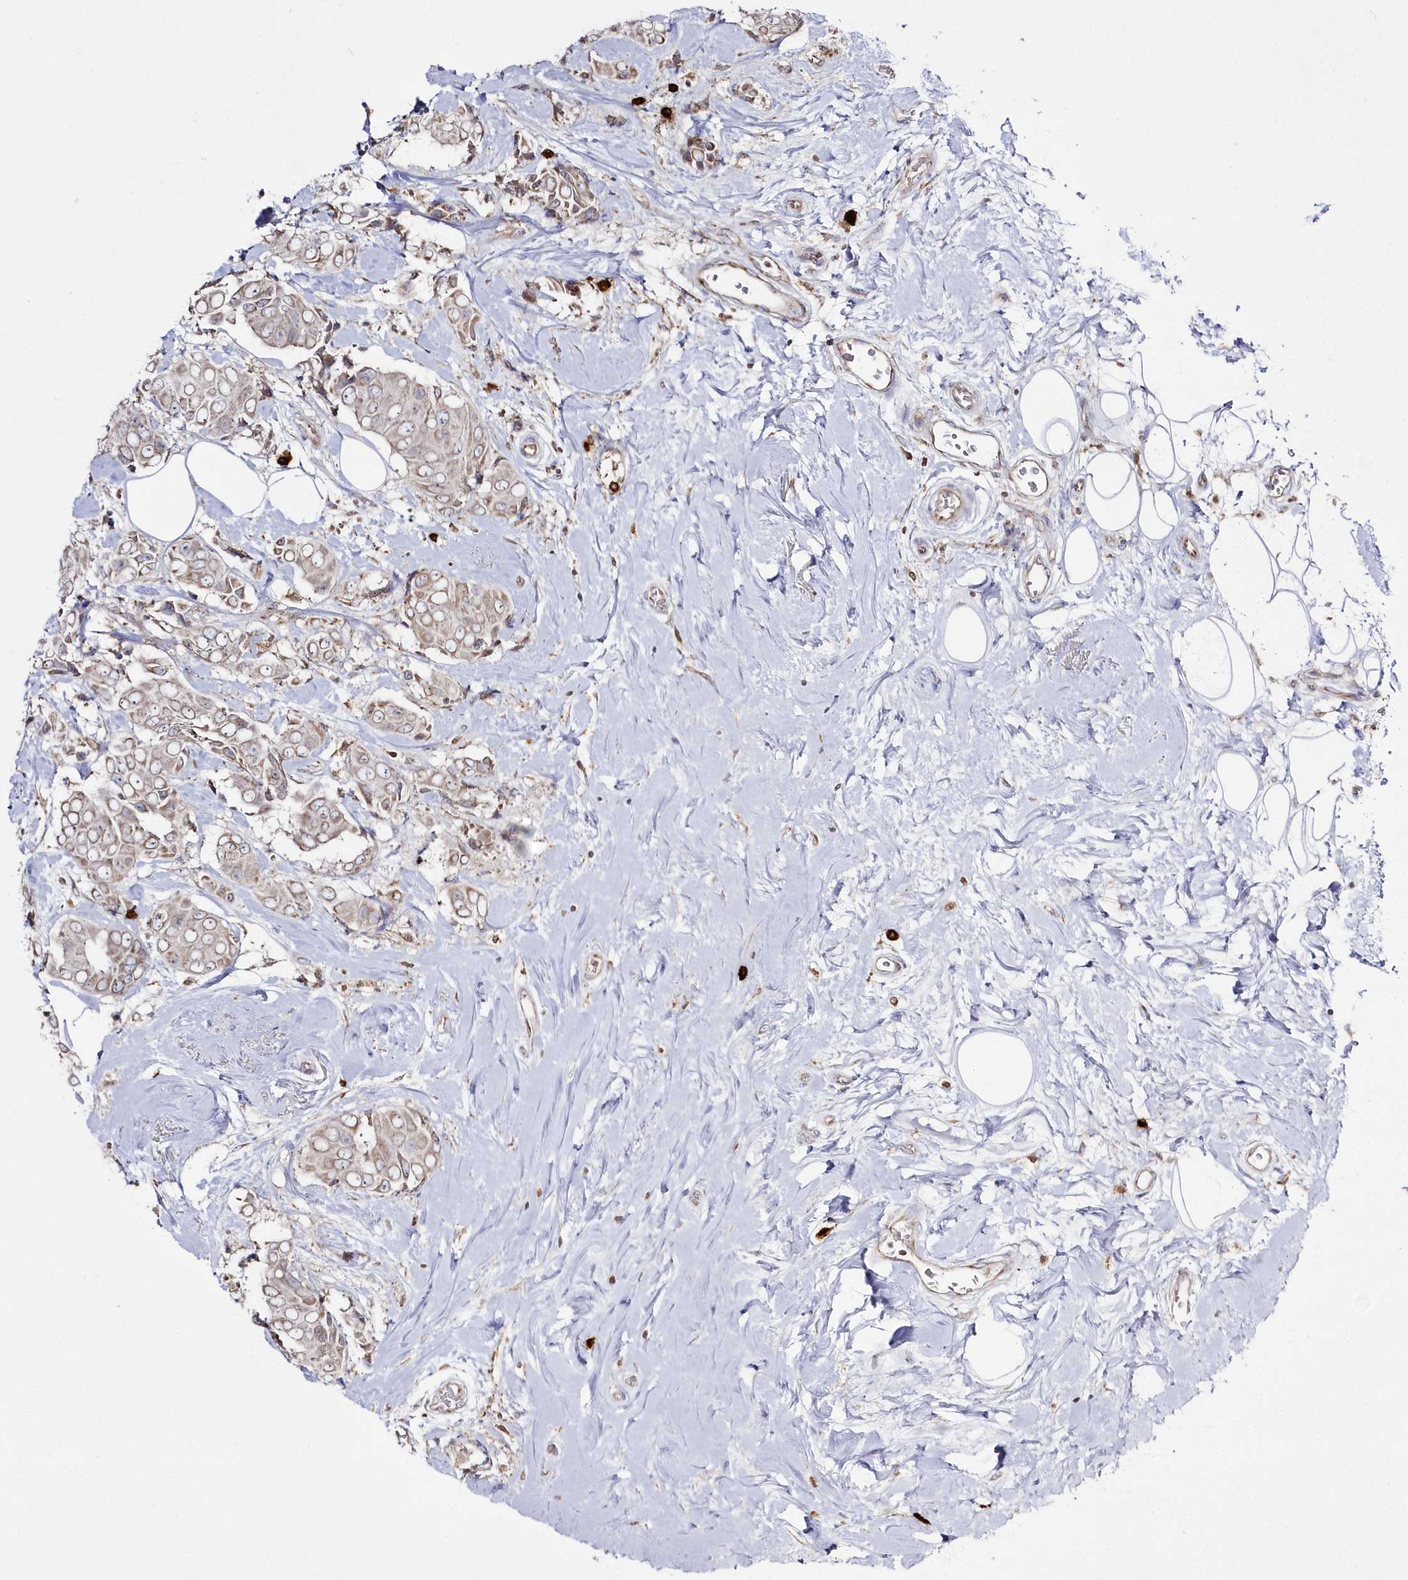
{"staining": {"intensity": "weak", "quantity": "25%-75%", "location": "cytoplasmic/membranous"}, "tissue": "breast cancer", "cell_type": "Tumor cells", "image_type": "cancer", "snomed": [{"axis": "morphology", "description": "Normal tissue, NOS"}, {"axis": "morphology", "description": "Duct carcinoma"}, {"axis": "topography", "description": "Breast"}], "caption": "Breast cancer (invasive ductal carcinoma) stained for a protein demonstrates weak cytoplasmic/membranous positivity in tumor cells.", "gene": "ARSB", "patient": {"sex": "female", "age": 39}}